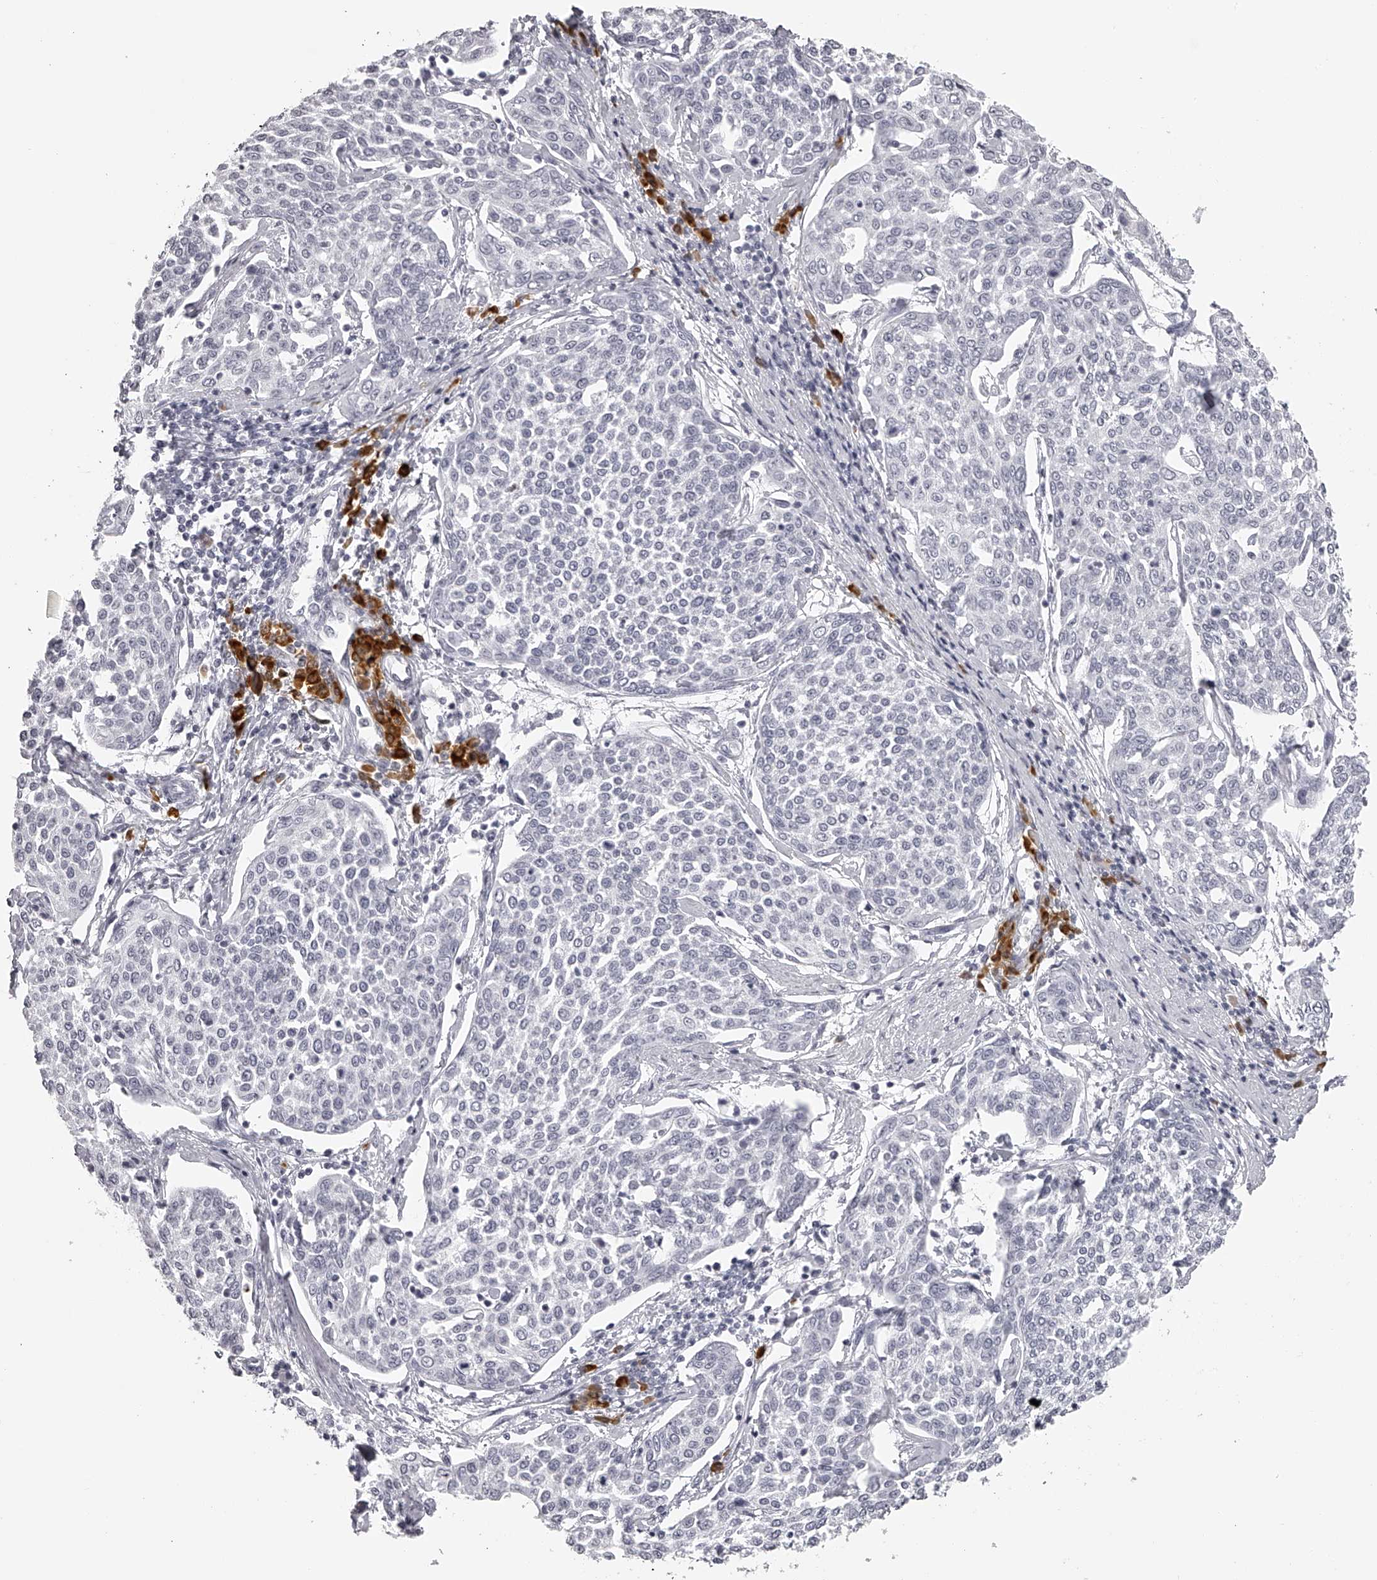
{"staining": {"intensity": "negative", "quantity": "none", "location": "none"}, "tissue": "cervical cancer", "cell_type": "Tumor cells", "image_type": "cancer", "snomed": [{"axis": "morphology", "description": "Squamous cell carcinoma, NOS"}, {"axis": "topography", "description": "Cervix"}], "caption": "Tumor cells are negative for protein expression in human cervical cancer (squamous cell carcinoma).", "gene": "SEC11C", "patient": {"sex": "female", "age": 34}}